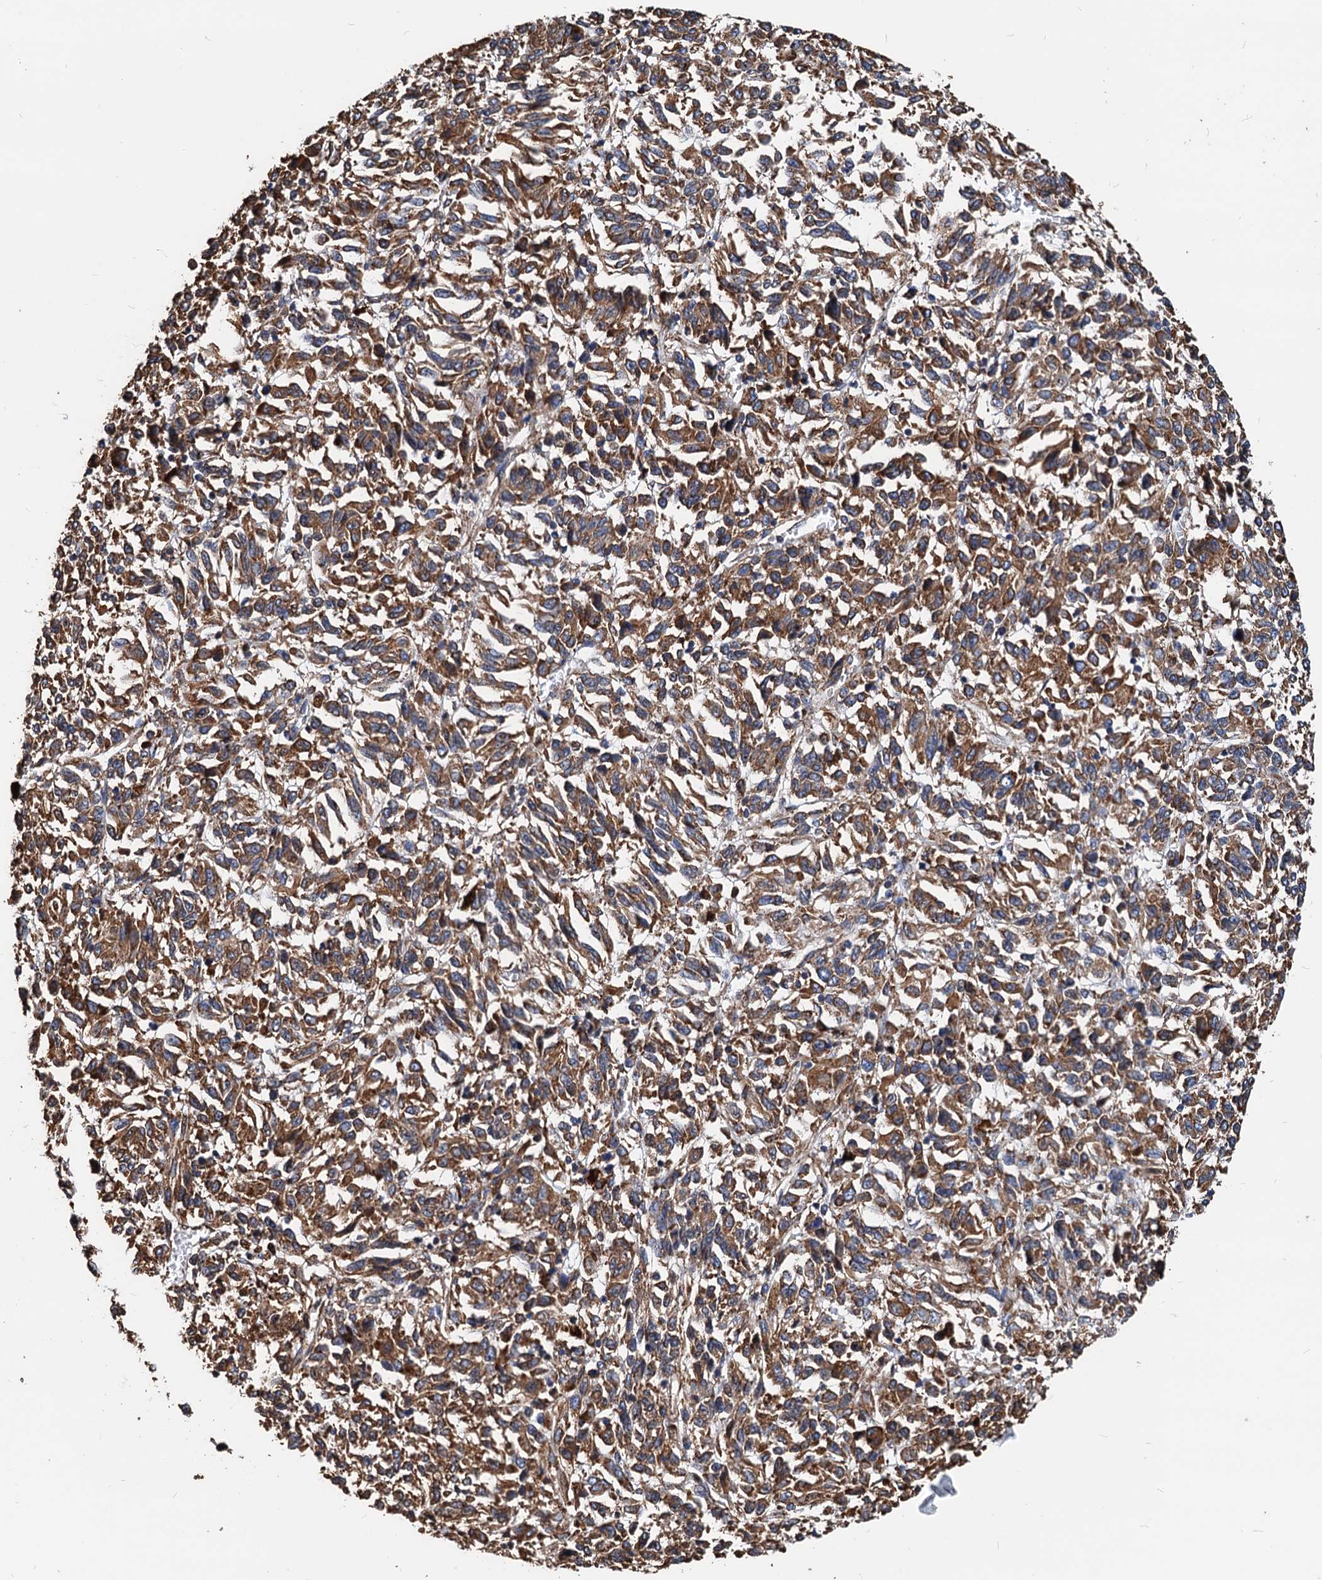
{"staining": {"intensity": "moderate", "quantity": ">75%", "location": "cytoplasmic/membranous"}, "tissue": "melanoma", "cell_type": "Tumor cells", "image_type": "cancer", "snomed": [{"axis": "morphology", "description": "Malignant melanoma, Metastatic site"}, {"axis": "topography", "description": "Lung"}], "caption": "Protein expression by immunohistochemistry (IHC) reveals moderate cytoplasmic/membranous staining in approximately >75% of tumor cells in malignant melanoma (metastatic site). The staining was performed using DAB, with brown indicating positive protein expression. Nuclei are stained blue with hematoxylin.", "gene": "HSPA5", "patient": {"sex": "male", "age": 64}}